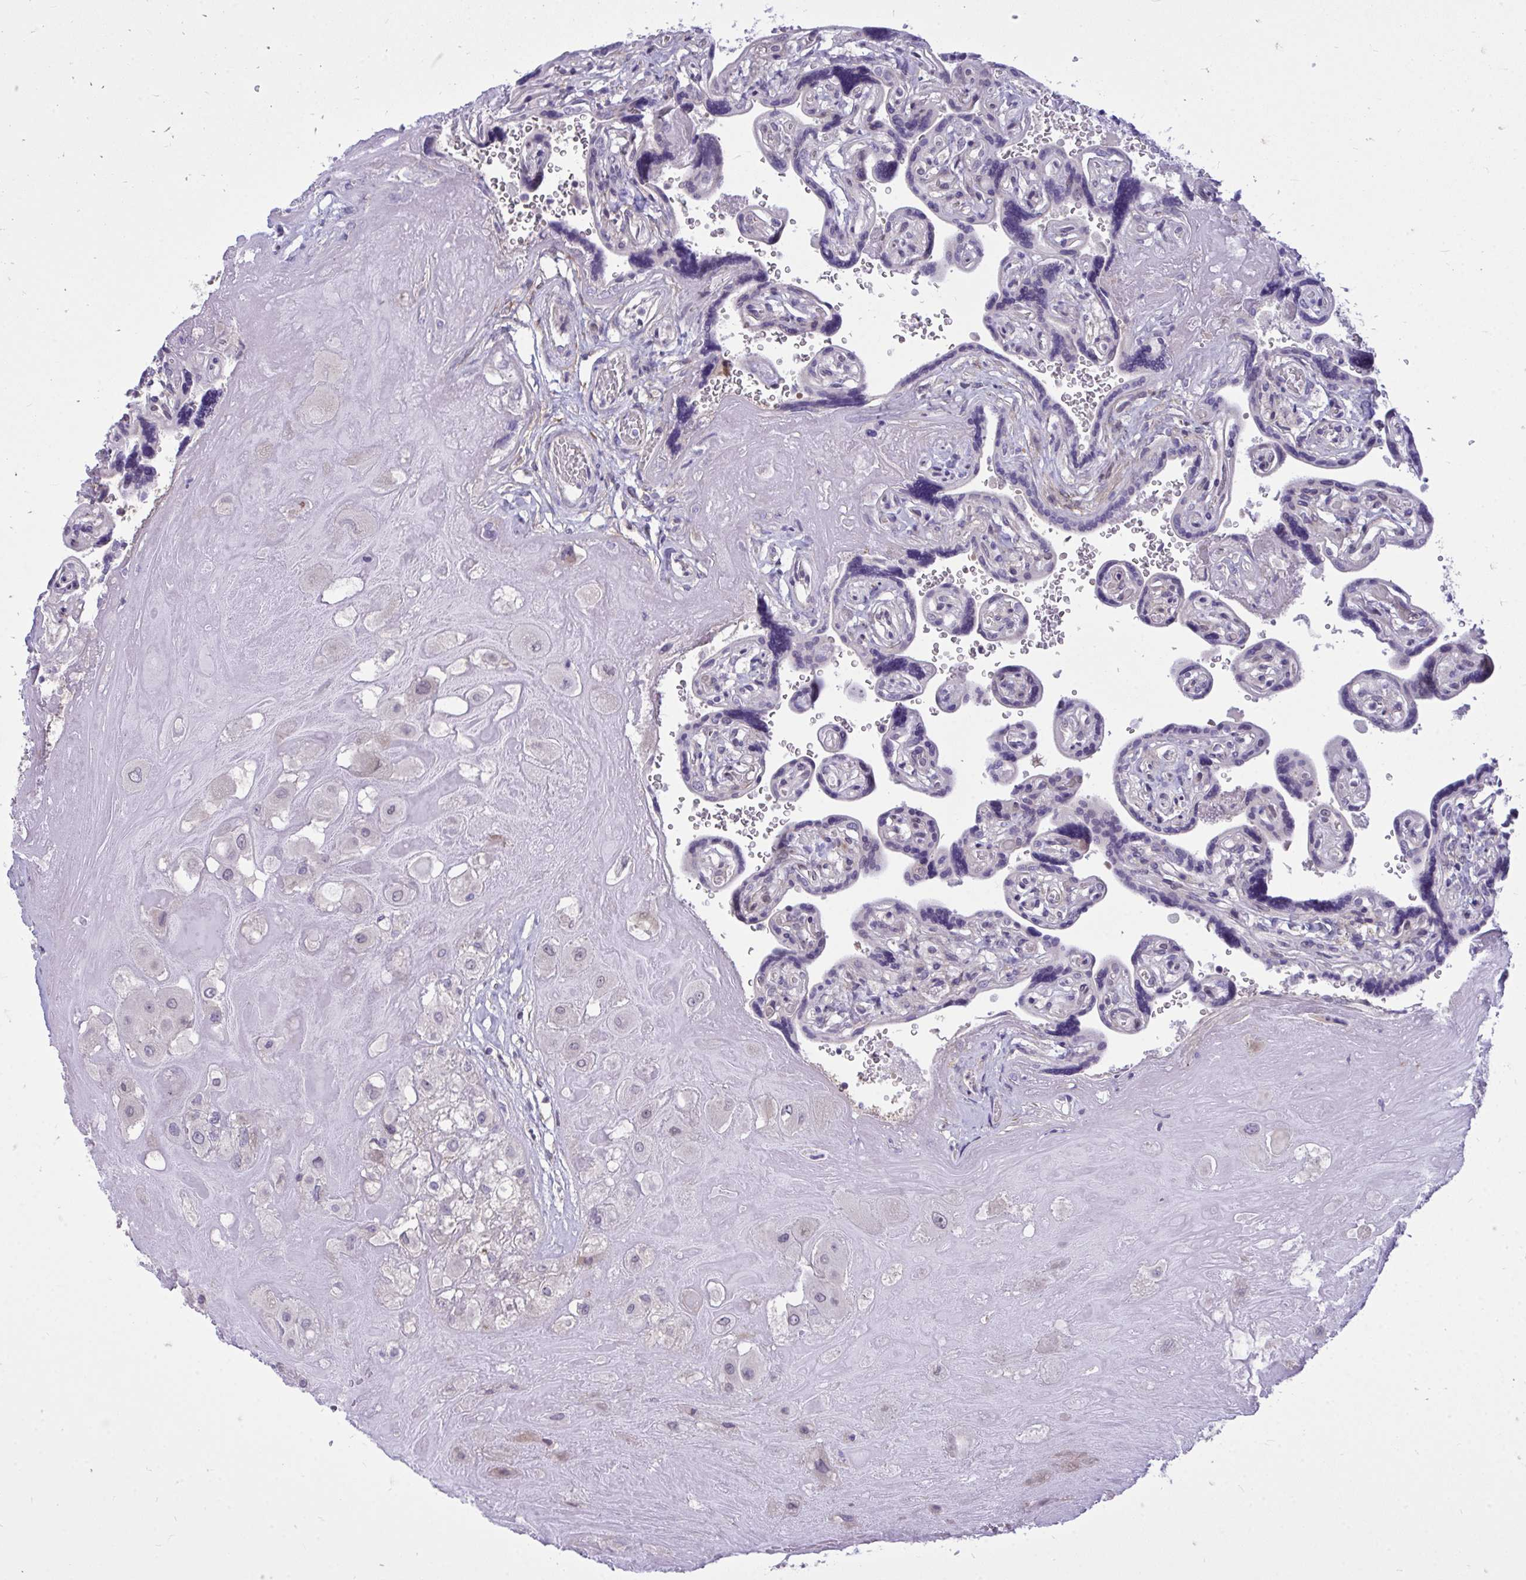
{"staining": {"intensity": "negative", "quantity": "none", "location": "none"}, "tissue": "placenta", "cell_type": "Decidual cells", "image_type": "normal", "snomed": [{"axis": "morphology", "description": "Normal tissue, NOS"}, {"axis": "topography", "description": "Placenta"}], "caption": "This is a histopathology image of IHC staining of normal placenta, which shows no staining in decidual cells.", "gene": "HMBOX1", "patient": {"sex": "female", "age": 32}}